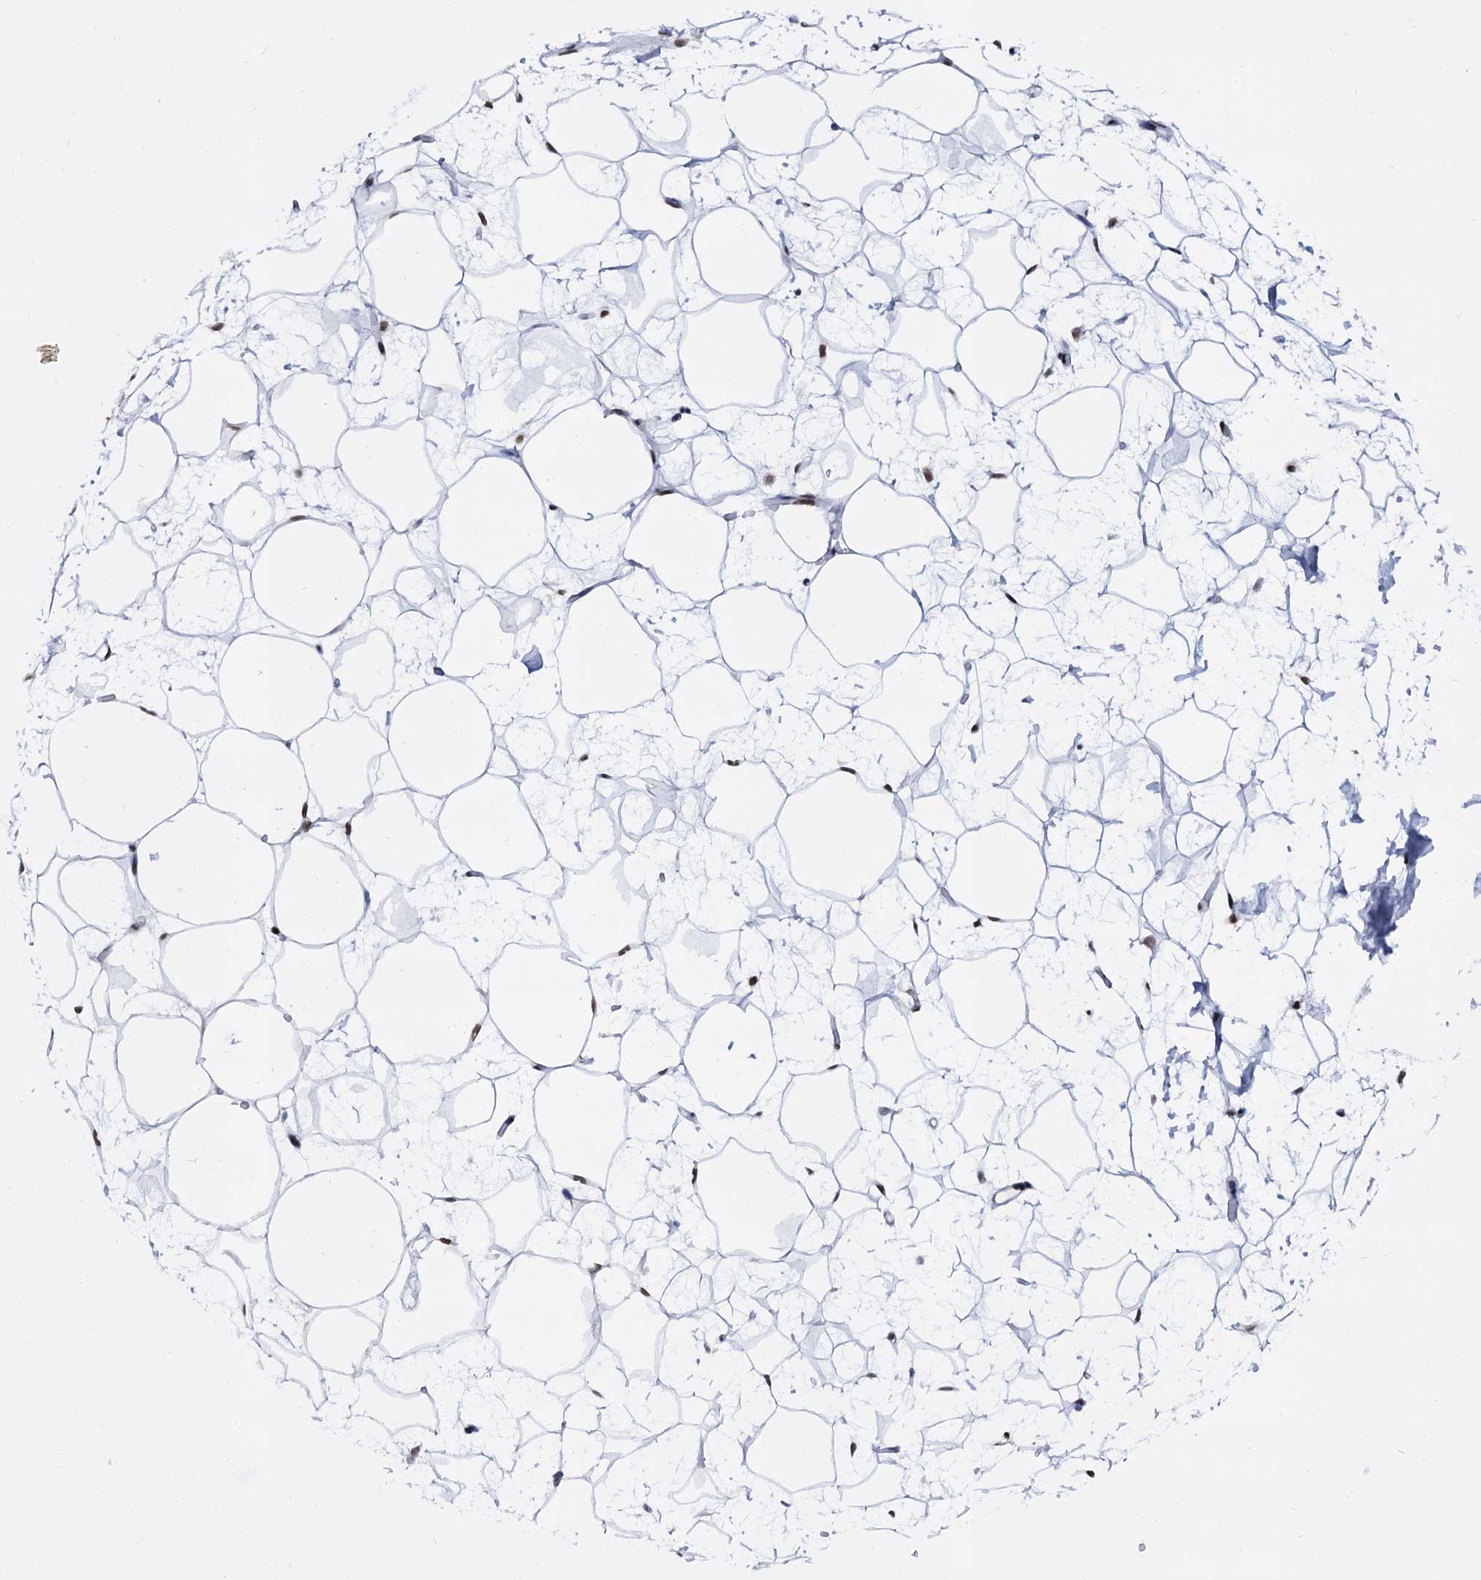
{"staining": {"intensity": "moderate", "quantity": ">75%", "location": "nuclear"}, "tissue": "adipose tissue", "cell_type": "Adipocytes", "image_type": "normal", "snomed": [{"axis": "morphology", "description": "Normal tissue, NOS"}, {"axis": "topography", "description": "Breast"}], "caption": "Immunohistochemistry (DAB (3,3'-diaminobenzidine)) staining of normal adipose tissue shows moderate nuclear protein staining in about >75% of adipocytes. The staining is performed using DAB brown chromogen to label protein expression. The nuclei are counter-stained blue using hematoxylin.", "gene": "CMAS", "patient": {"sex": "female", "age": 26}}